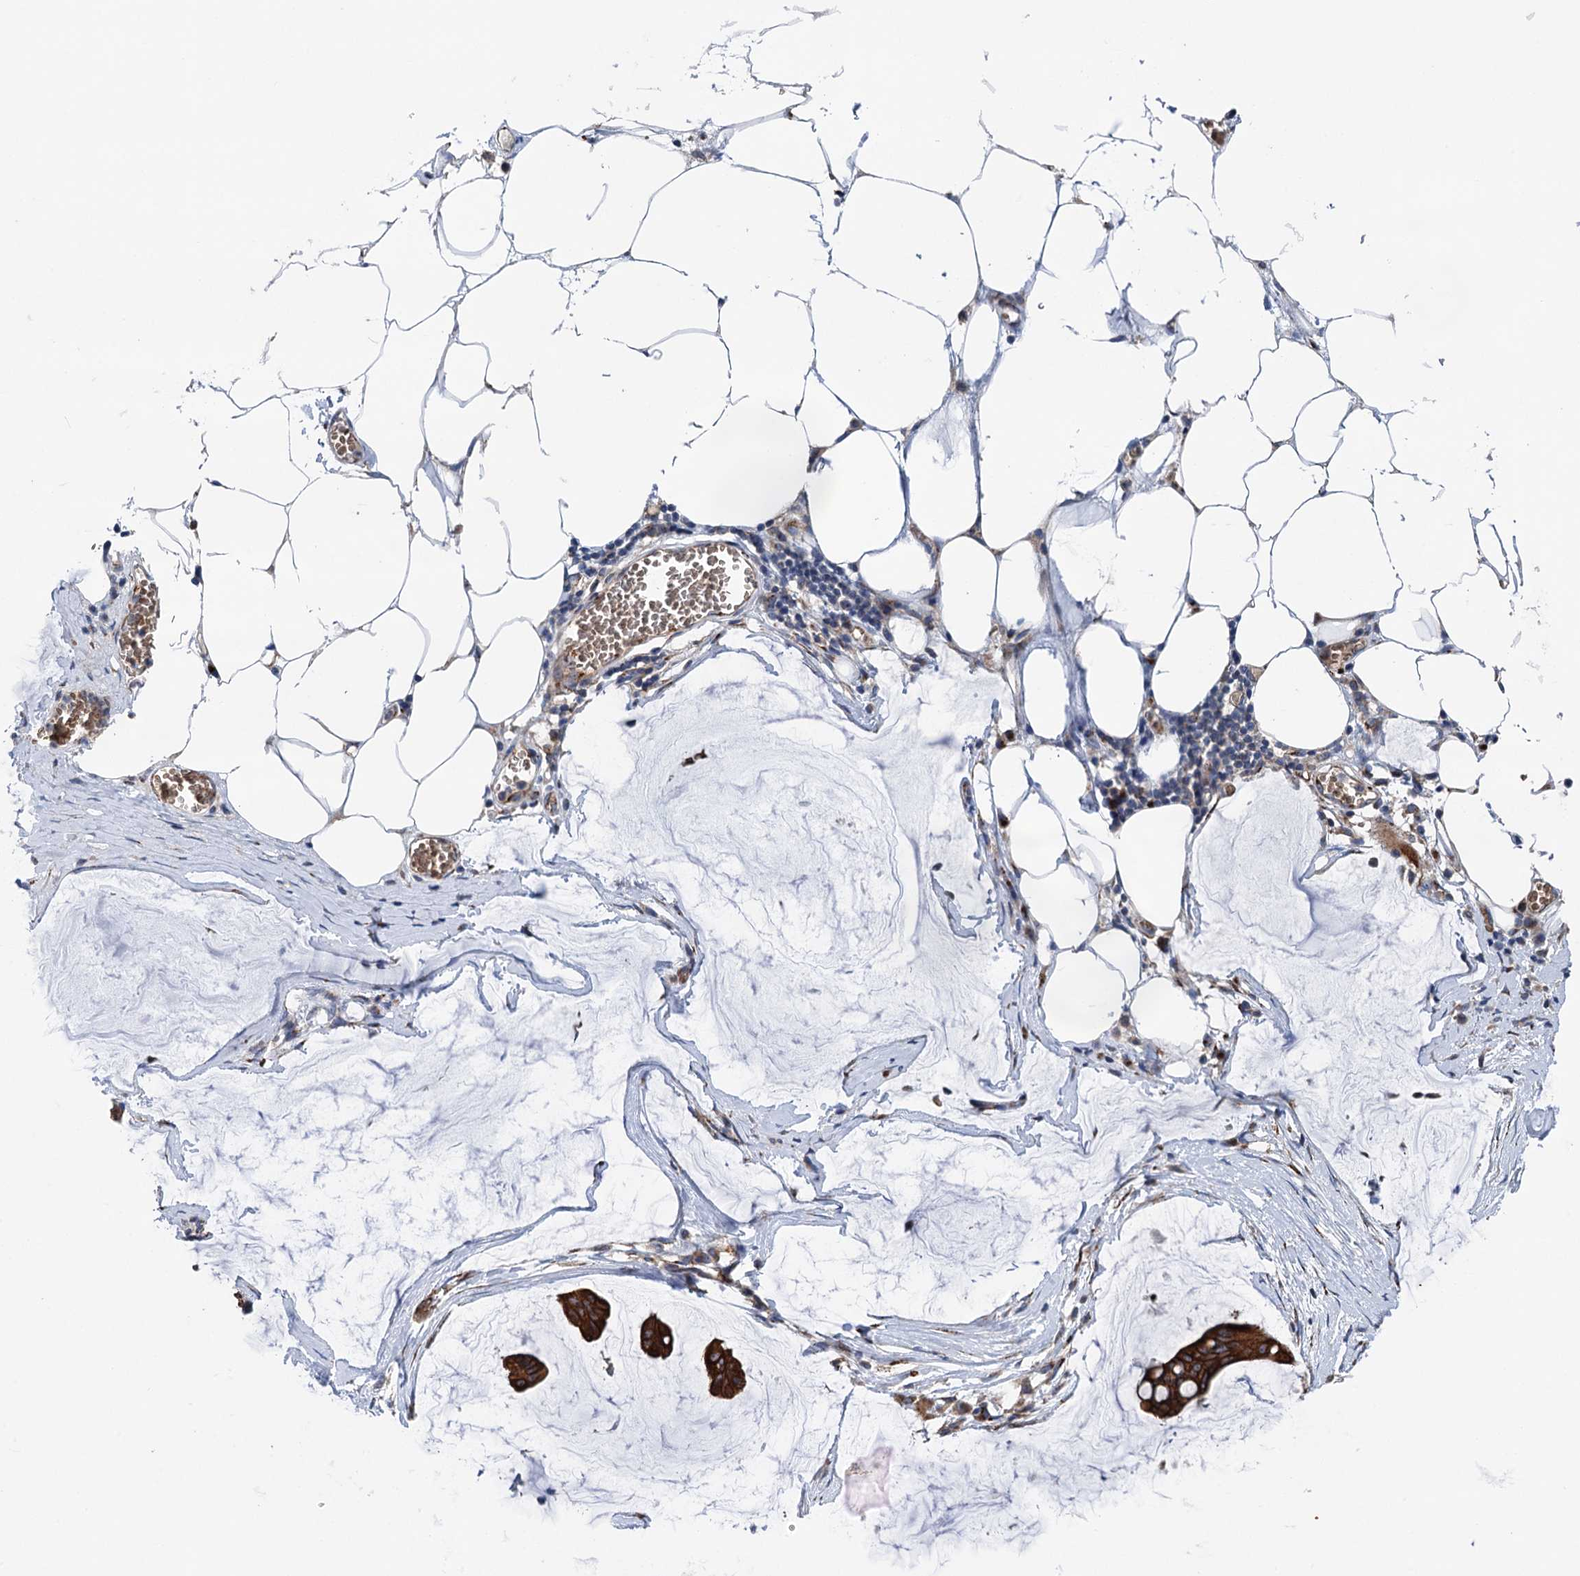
{"staining": {"intensity": "strong", "quantity": ">75%", "location": "cytoplasmic/membranous"}, "tissue": "ovarian cancer", "cell_type": "Tumor cells", "image_type": "cancer", "snomed": [{"axis": "morphology", "description": "Cystadenocarcinoma, mucinous, NOS"}, {"axis": "topography", "description": "Ovary"}], "caption": "Protein expression analysis of human ovarian cancer reveals strong cytoplasmic/membranous staining in about >75% of tumor cells. (DAB = brown stain, brightfield microscopy at high magnification).", "gene": "EIPR1", "patient": {"sex": "female", "age": 73}}